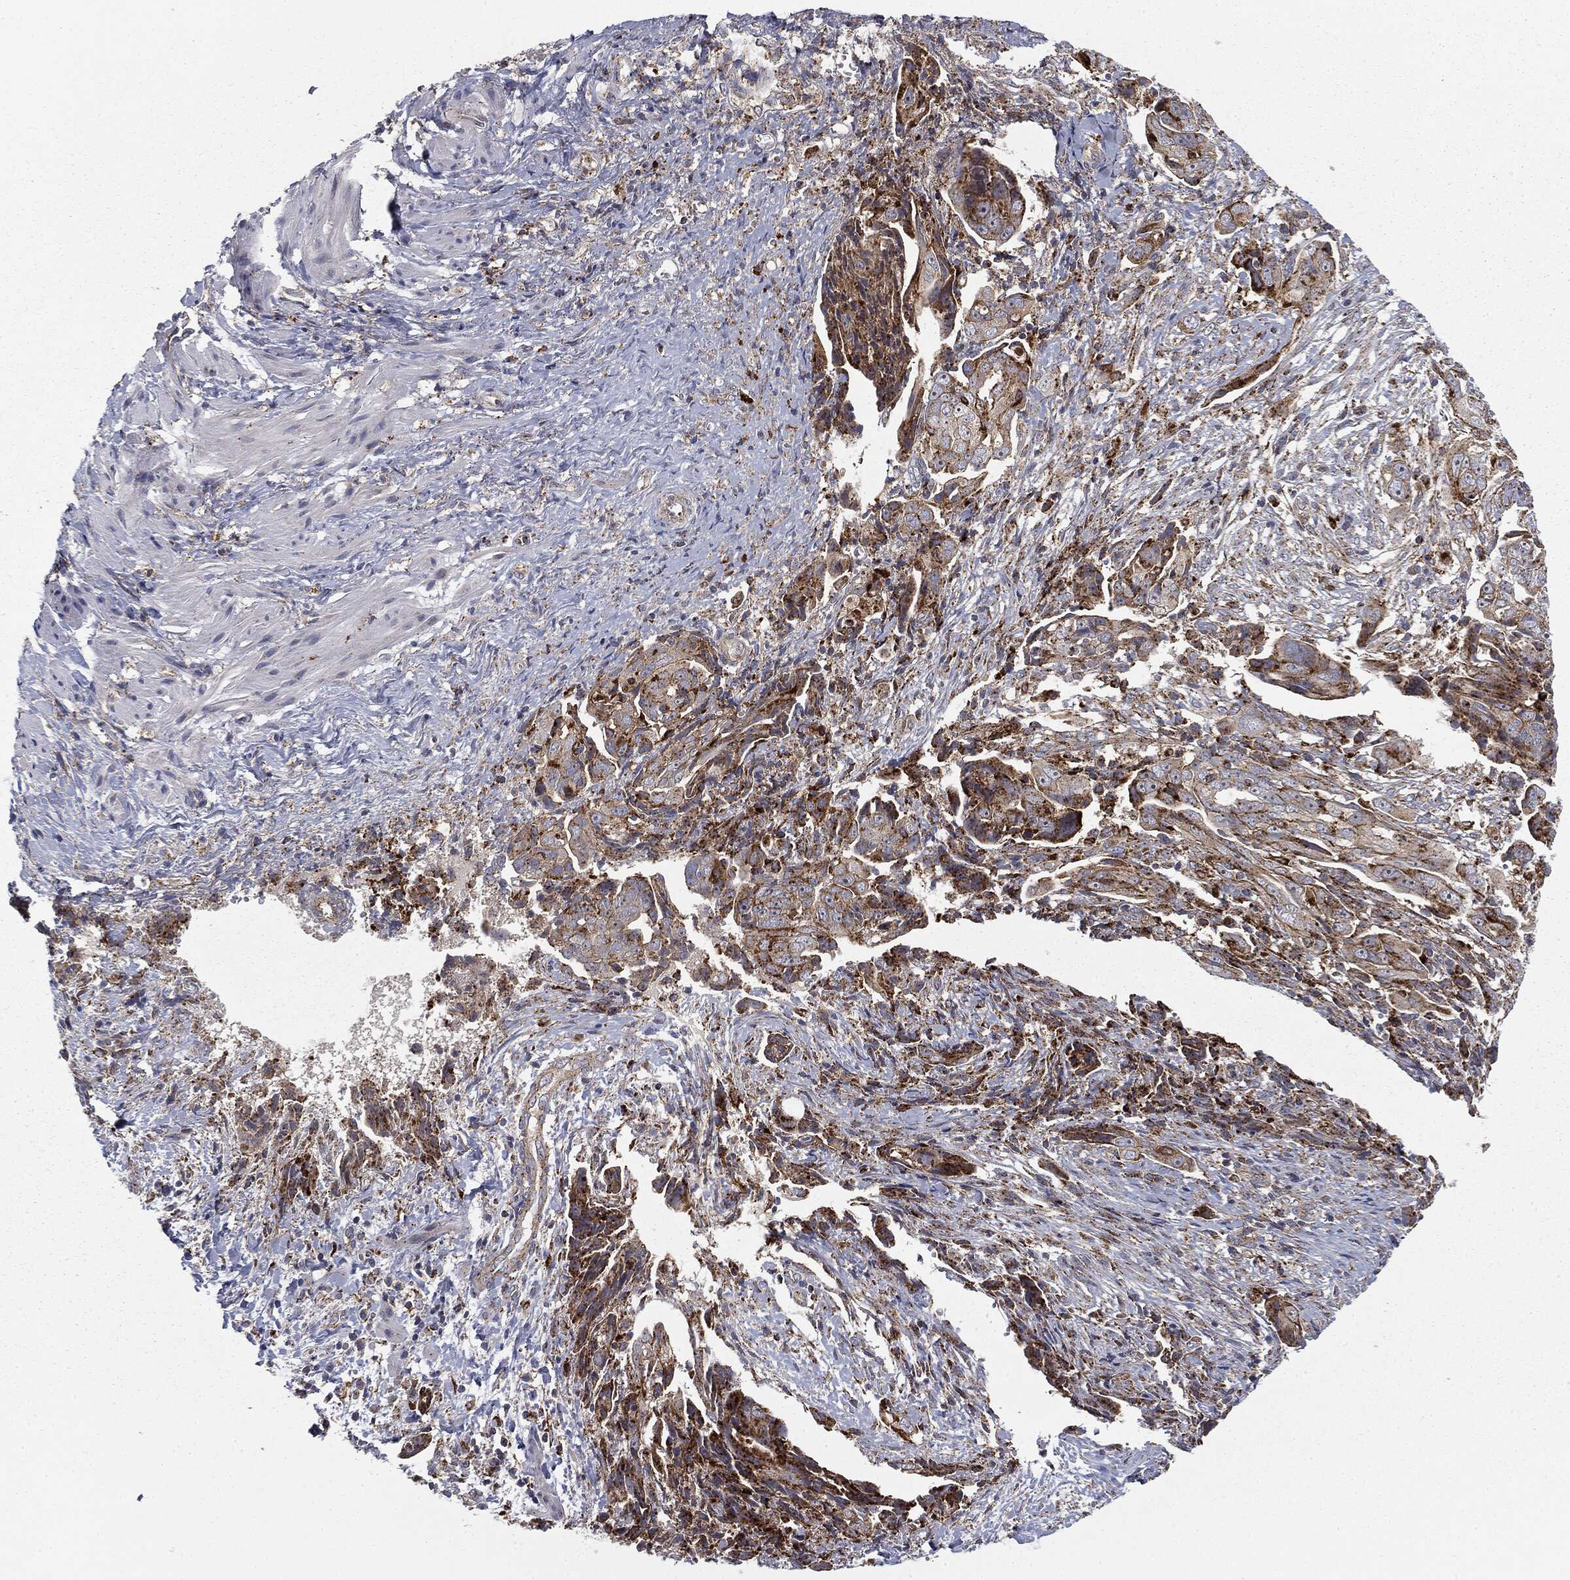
{"staining": {"intensity": "strong", "quantity": "<25%", "location": "cytoplasmic/membranous"}, "tissue": "ovarian cancer", "cell_type": "Tumor cells", "image_type": "cancer", "snomed": [{"axis": "morphology", "description": "Carcinoma, endometroid"}, {"axis": "topography", "description": "Ovary"}], "caption": "High-magnification brightfield microscopy of ovarian cancer stained with DAB (3,3'-diaminobenzidine) (brown) and counterstained with hematoxylin (blue). tumor cells exhibit strong cytoplasmic/membranous expression is appreciated in about<25% of cells.", "gene": "CTSA", "patient": {"sex": "female", "age": 70}}